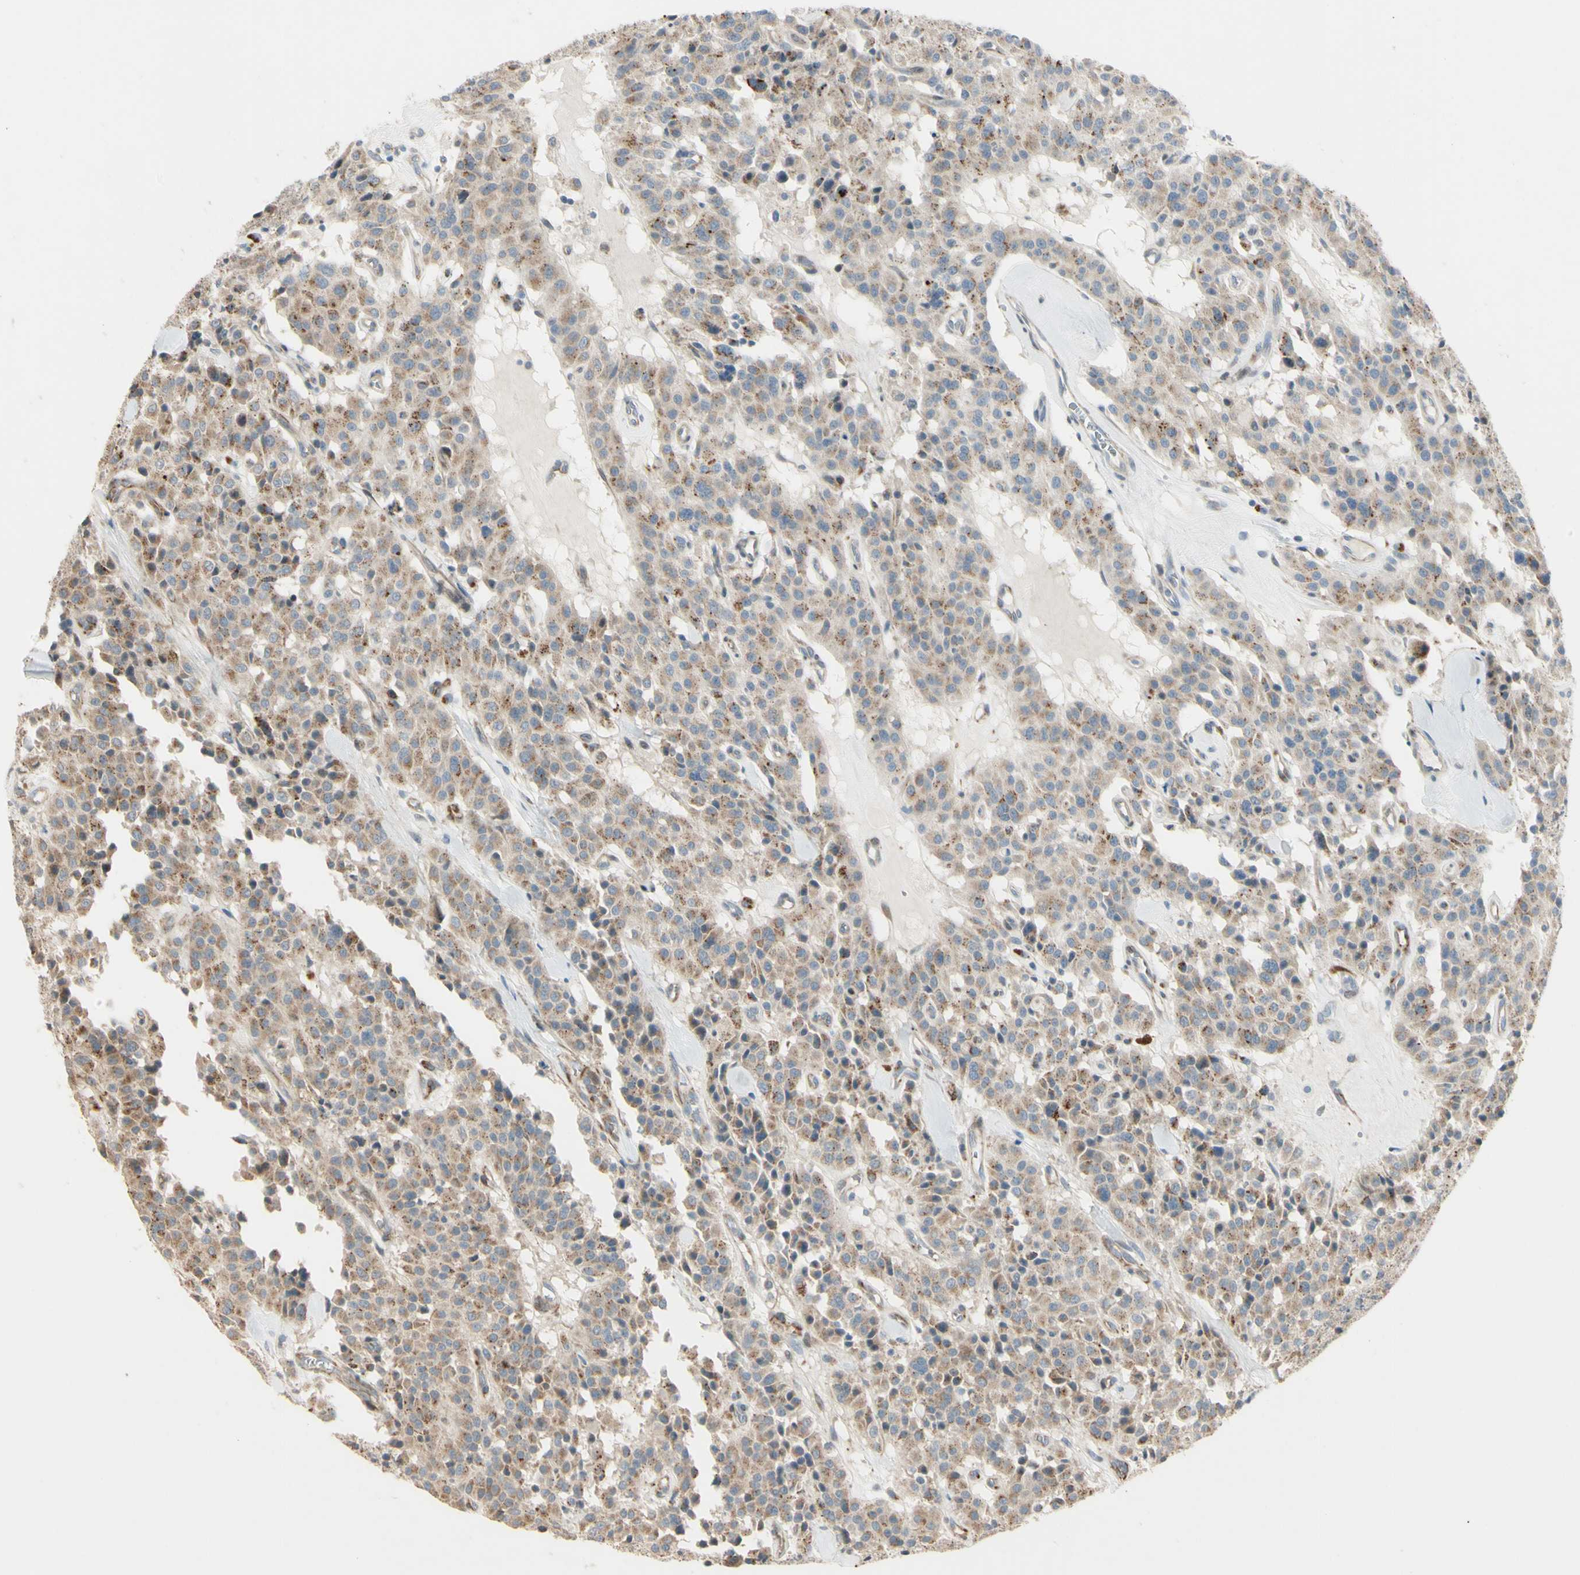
{"staining": {"intensity": "weak", "quantity": ">75%", "location": "cytoplasmic/membranous"}, "tissue": "carcinoid", "cell_type": "Tumor cells", "image_type": "cancer", "snomed": [{"axis": "morphology", "description": "Carcinoid, malignant, NOS"}, {"axis": "topography", "description": "Lung"}], "caption": "Carcinoid (malignant) was stained to show a protein in brown. There is low levels of weak cytoplasmic/membranous expression in approximately >75% of tumor cells.", "gene": "NDFIP1", "patient": {"sex": "male", "age": 30}}